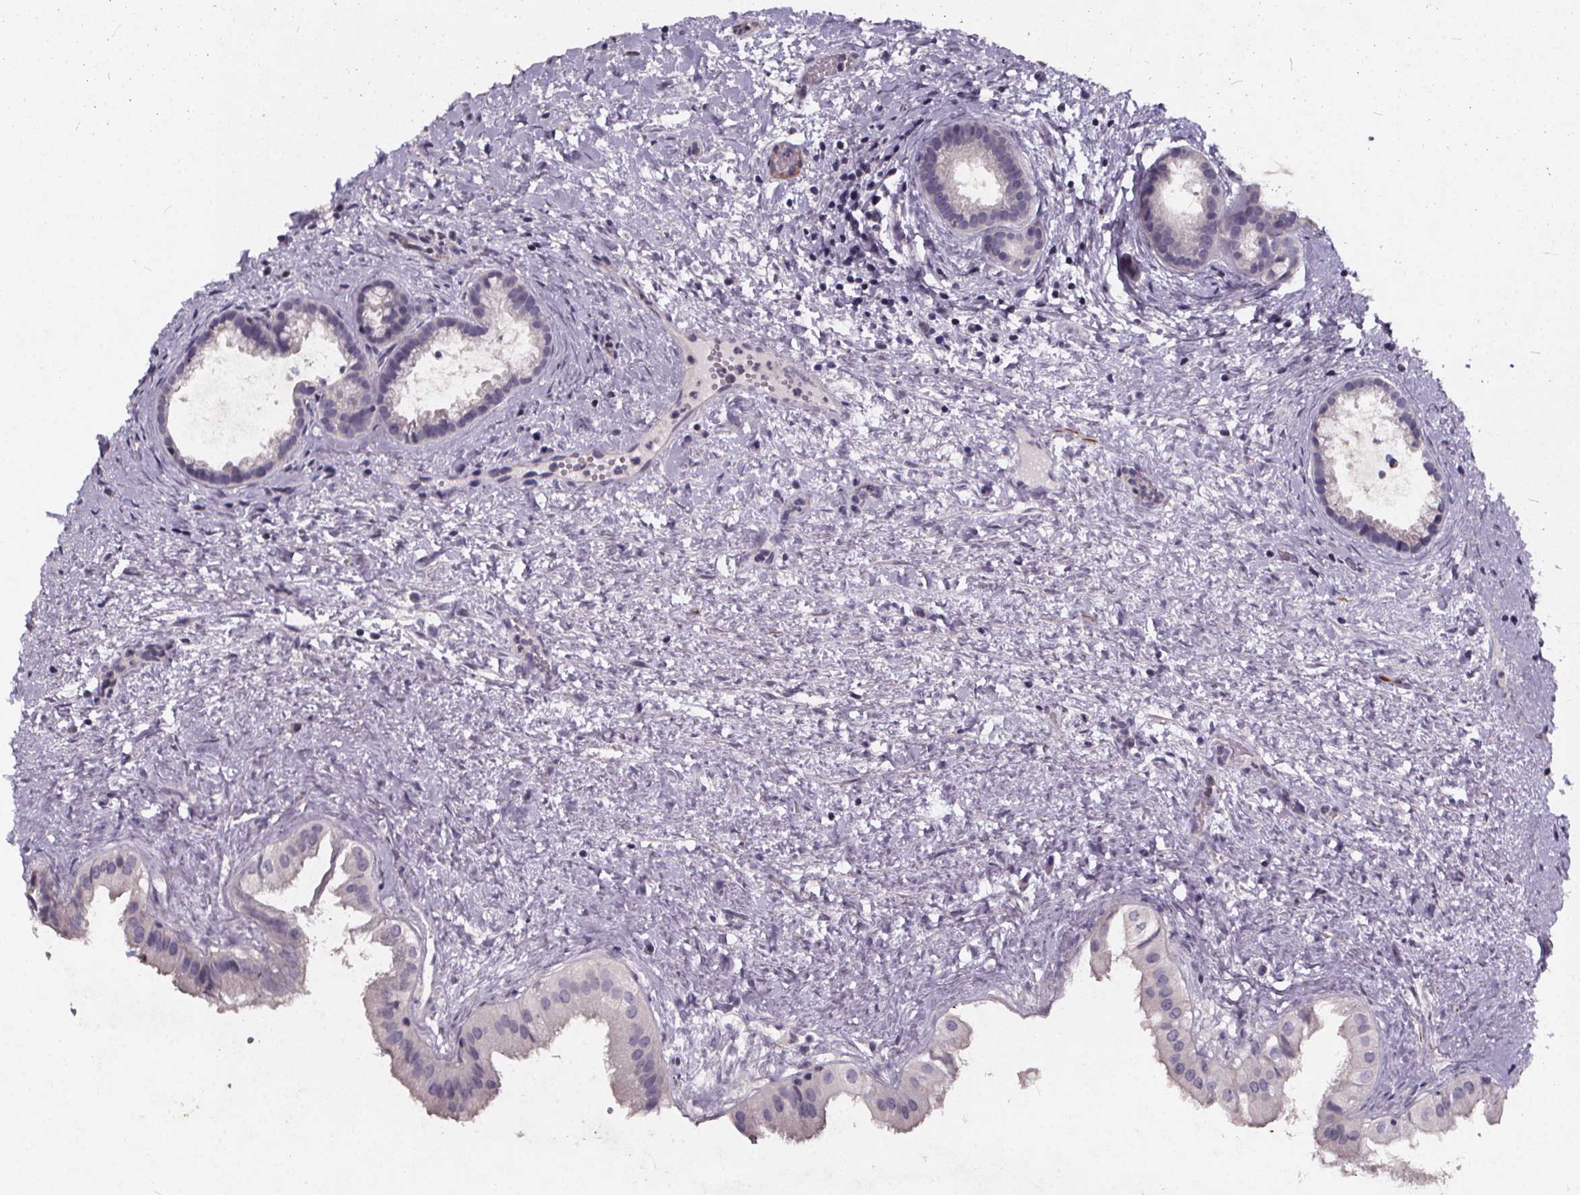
{"staining": {"intensity": "negative", "quantity": "none", "location": "none"}, "tissue": "gallbladder", "cell_type": "Glandular cells", "image_type": "normal", "snomed": [{"axis": "morphology", "description": "Normal tissue, NOS"}, {"axis": "topography", "description": "Gallbladder"}], "caption": "This is an immunohistochemistry image of unremarkable human gallbladder. There is no expression in glandular cells.", "gene": "TSPAN14", "patient": {"sex": "male", "age": 70}}